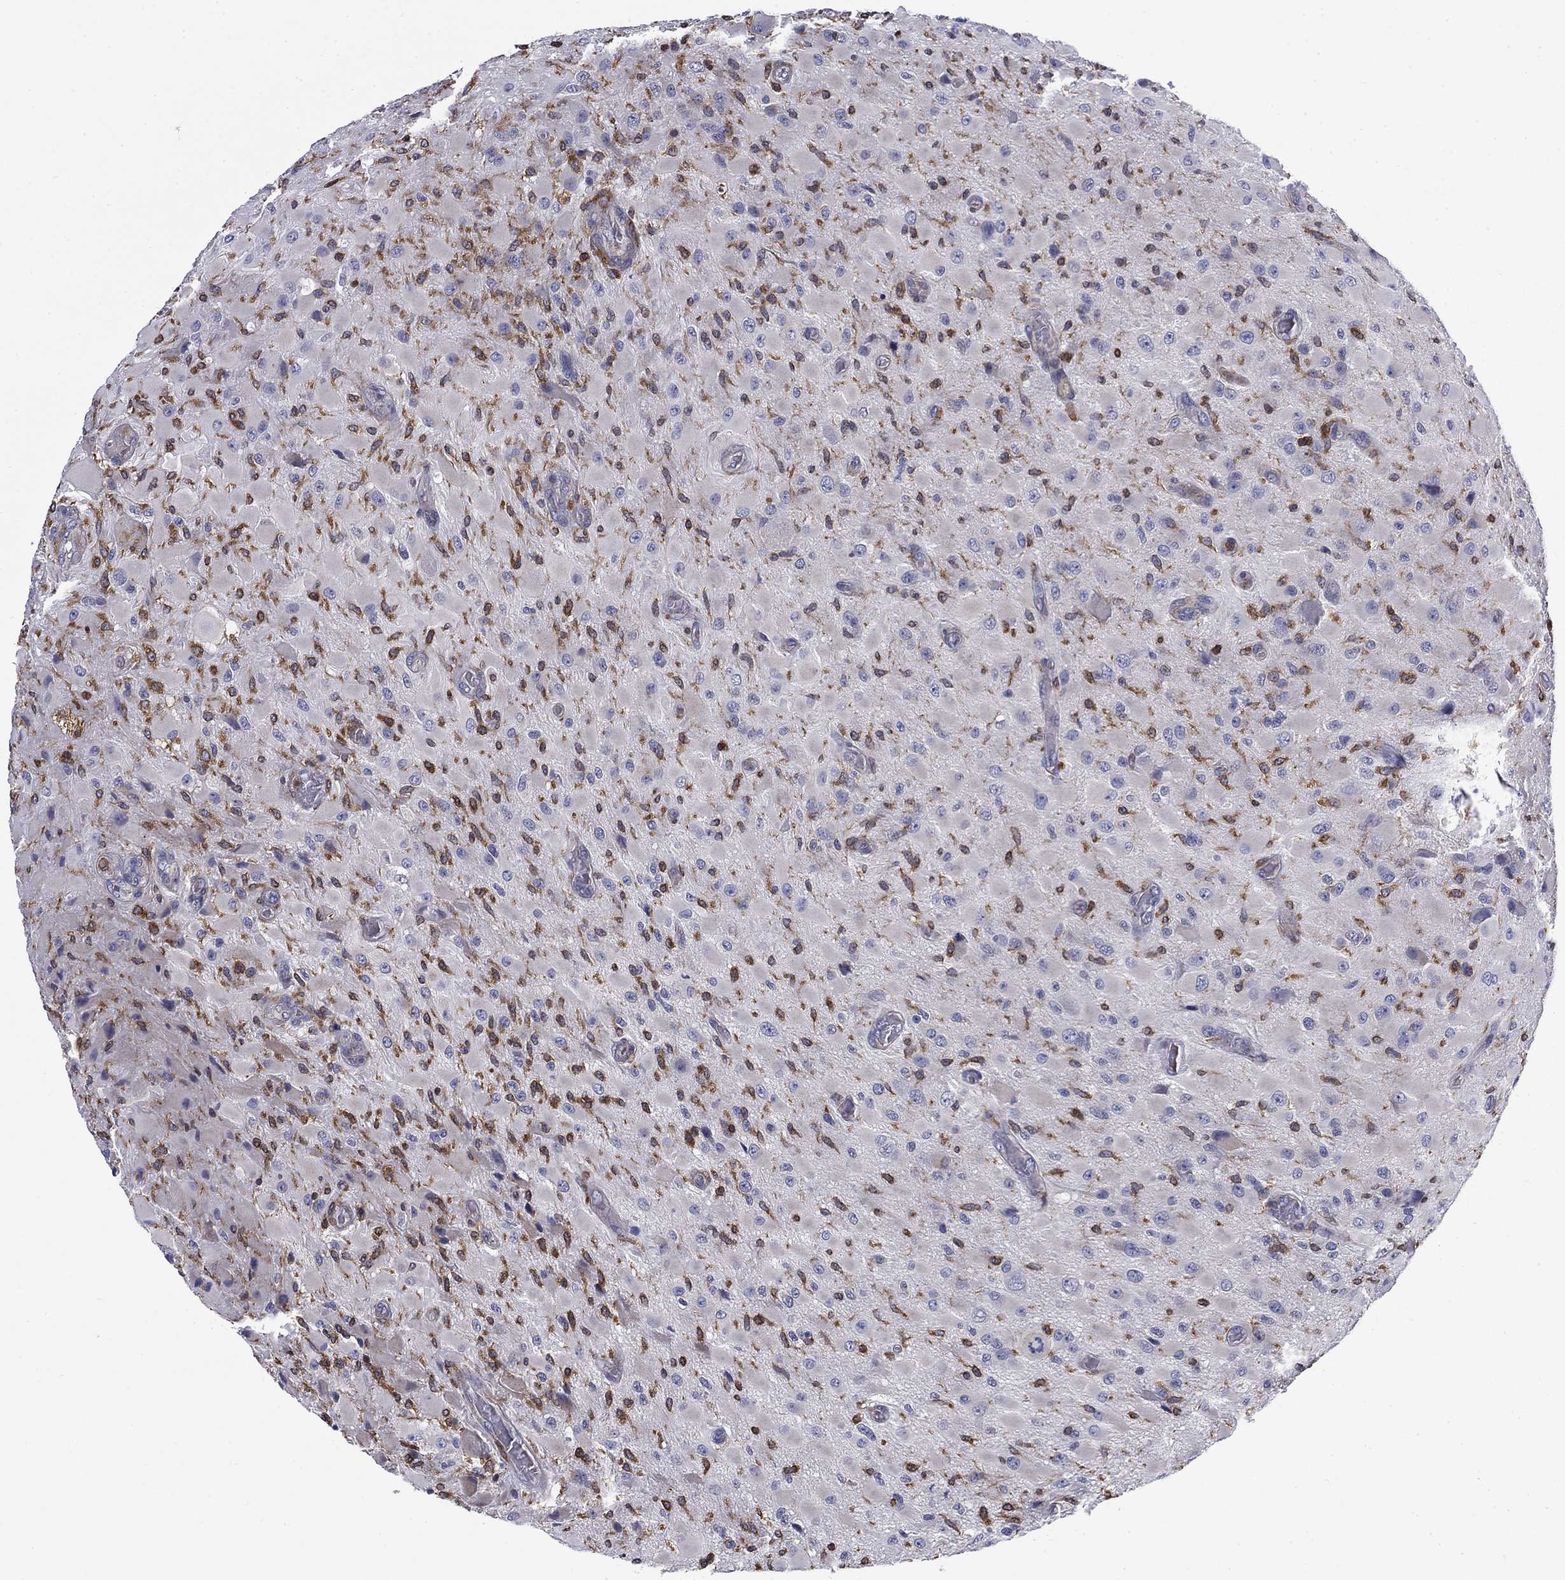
{"staining": {"intensity": "strong", "quantity": "<25%", "location": "cytoplasmic/membranous,nuclear"}, "tissue": "glioma", "cell_type": "Tumor cells", "image_type": "cancer", "snomed": [{"axis": "morphology", "description": "Glioma, malignant, High grade"}, {"axis": "topography", "description": "Cerebral cortex"}], "caption": "DAB (3,3'-diaminobenzidine) immunohistochemical staining of glioma displays strong cytoplasmic/membranous and nuclear protein staining in about <25% of tumor cells.", "gene": "ARHGAP45", "patient": {"sex": "male", "age": 35}}